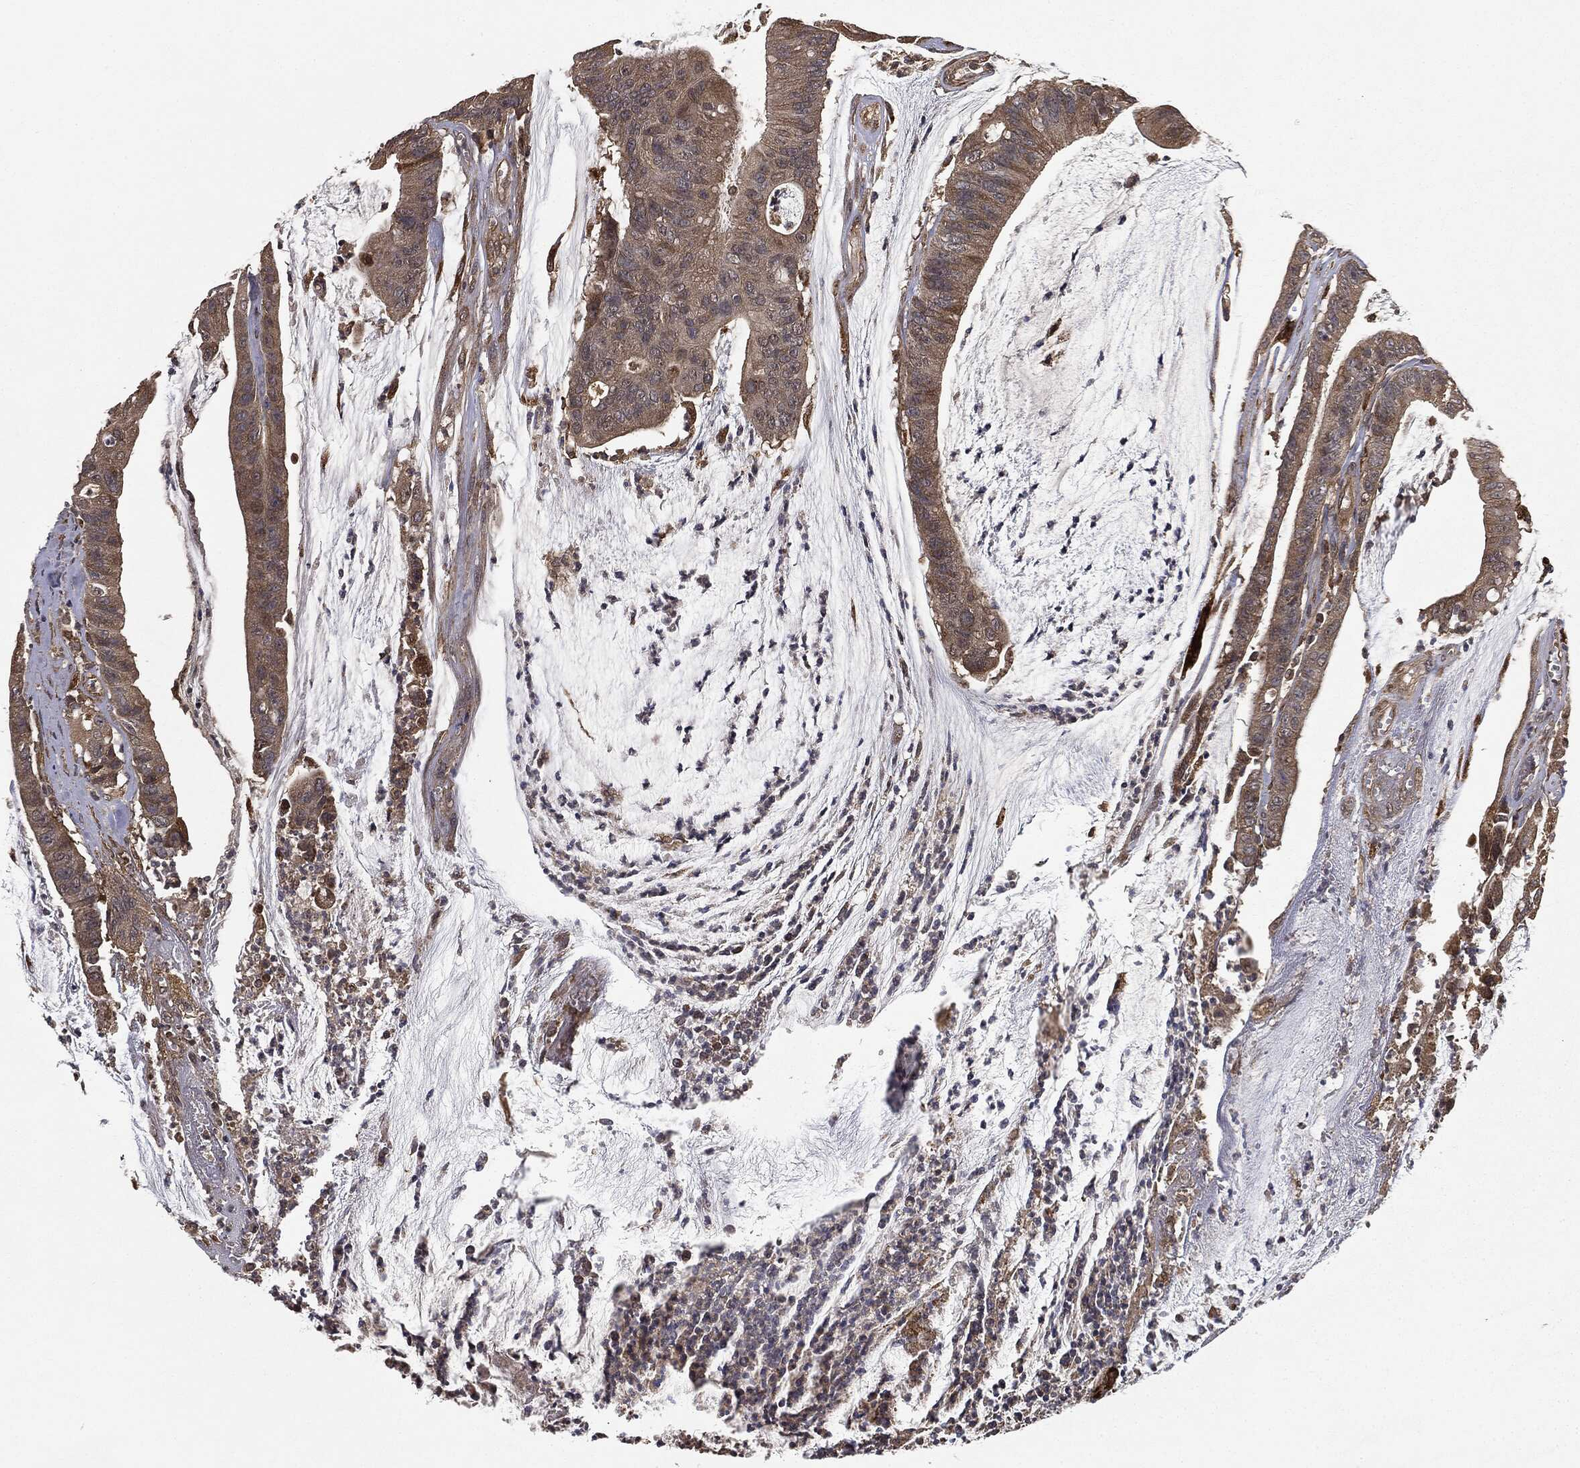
{"staining": {"intensity": "weak", "quantity": ">75%", "location": "cytoplasmic/membranous"}, "tissue": "colorectal cancer", "cell_type": "Tumor cells", "image_type": "cancer", "snomed": [{"axis": "morphology", "description": "Adenocarcinoma, NOS"}, {"axis": "topography", "description": "Colon"}], "caption": "IHC image of human colorectal adenocarcinoma stained for a protein (brown), which reveals low levels of weak cytoplasmic/membranous expression in about >75% of tumor cells.", "gene": "MIER2", "patient": {"sex": "female", "age": 69}}